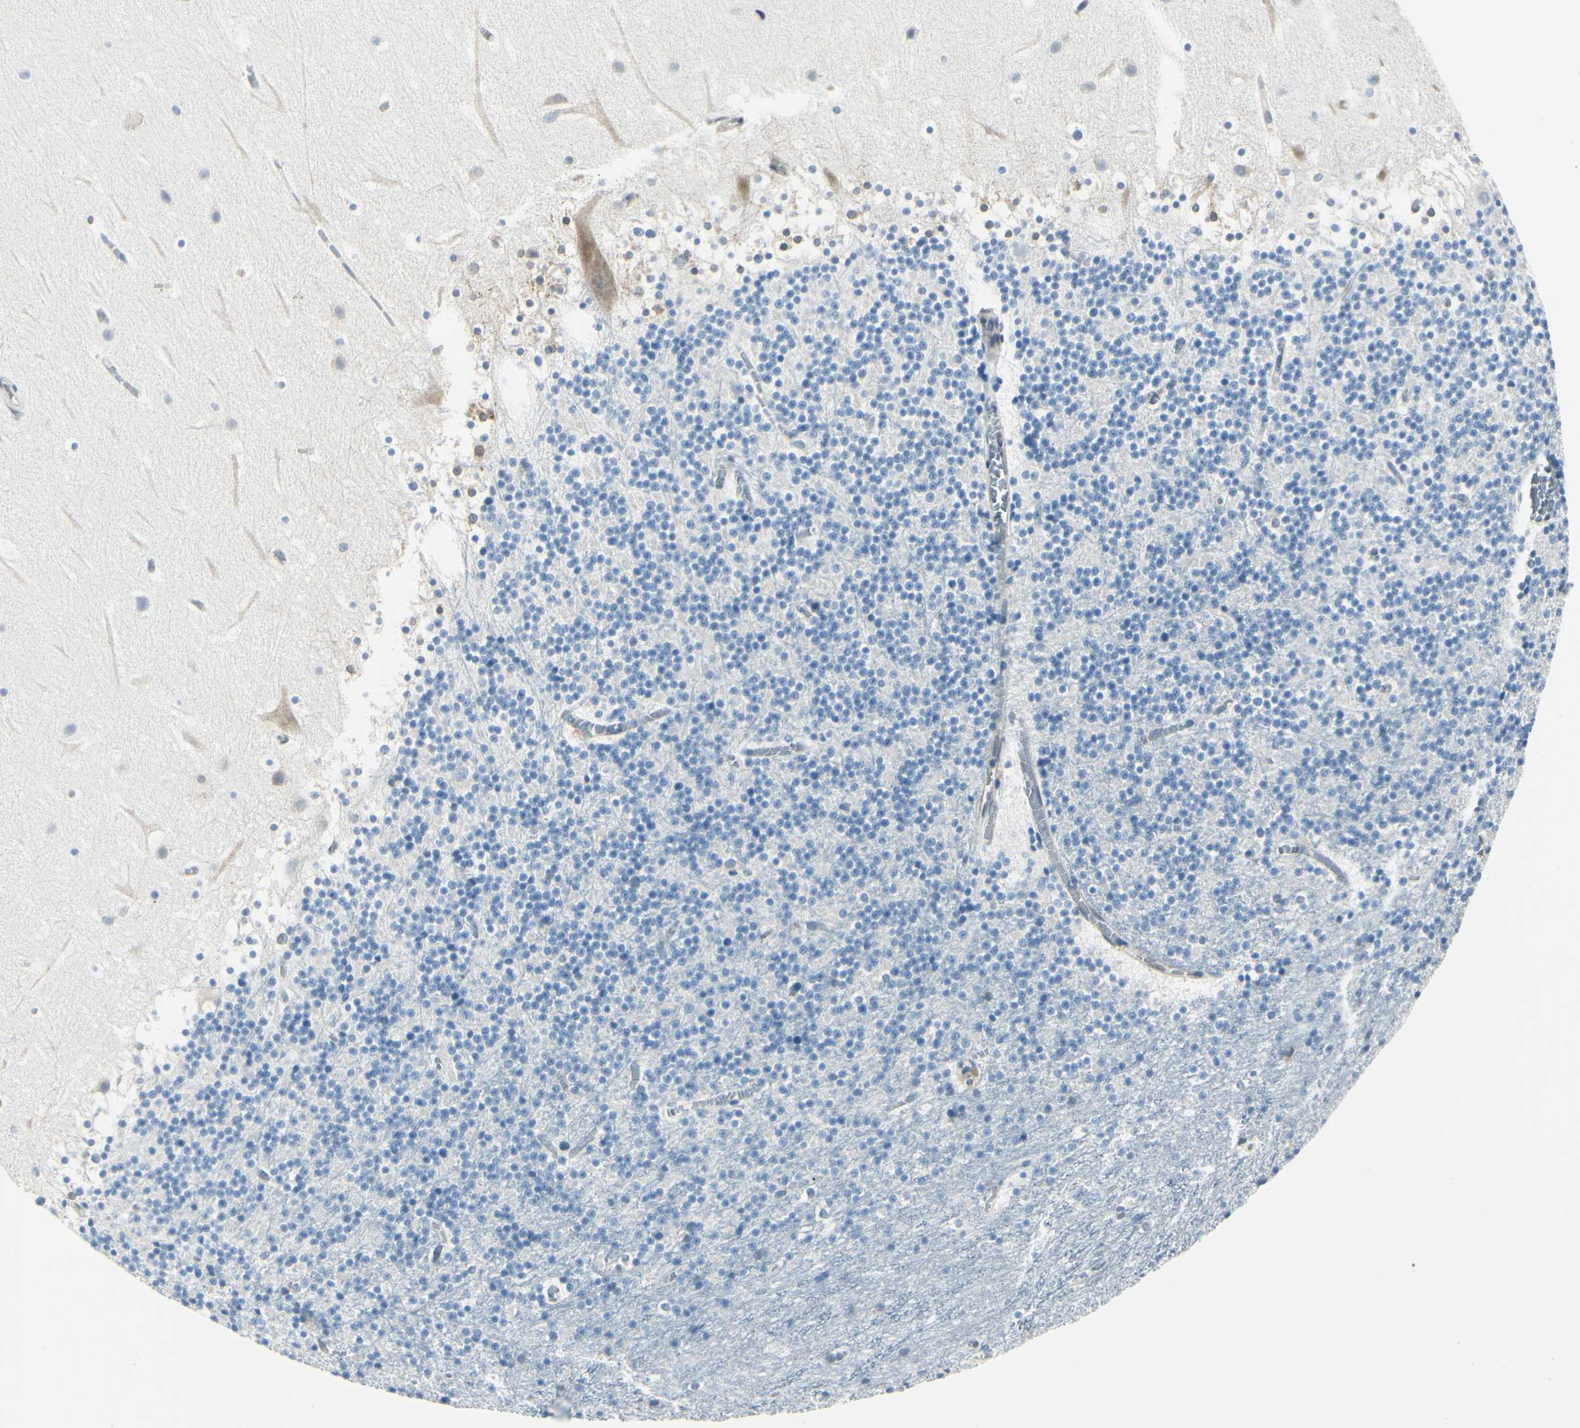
{"staining": {"intensity": "negative", "quantity": "none", "location": "none"}, "tissue": "cerebellum", "cell_type": "Cells in granular layer", "image_type": "normal", "snomed": [{"axis": "morphology", "description": "Normal tissue, NOS"}, {"axis": "topography", "description": "Cerebellum"}], "caption": "Immunohistochemistry of unremarkable cerebellum displays no positivity in cells in granular layer. Nuclei are stained in blue.", "gene": "SELENOS", "patient": {"sex": "male", "age": 45}}